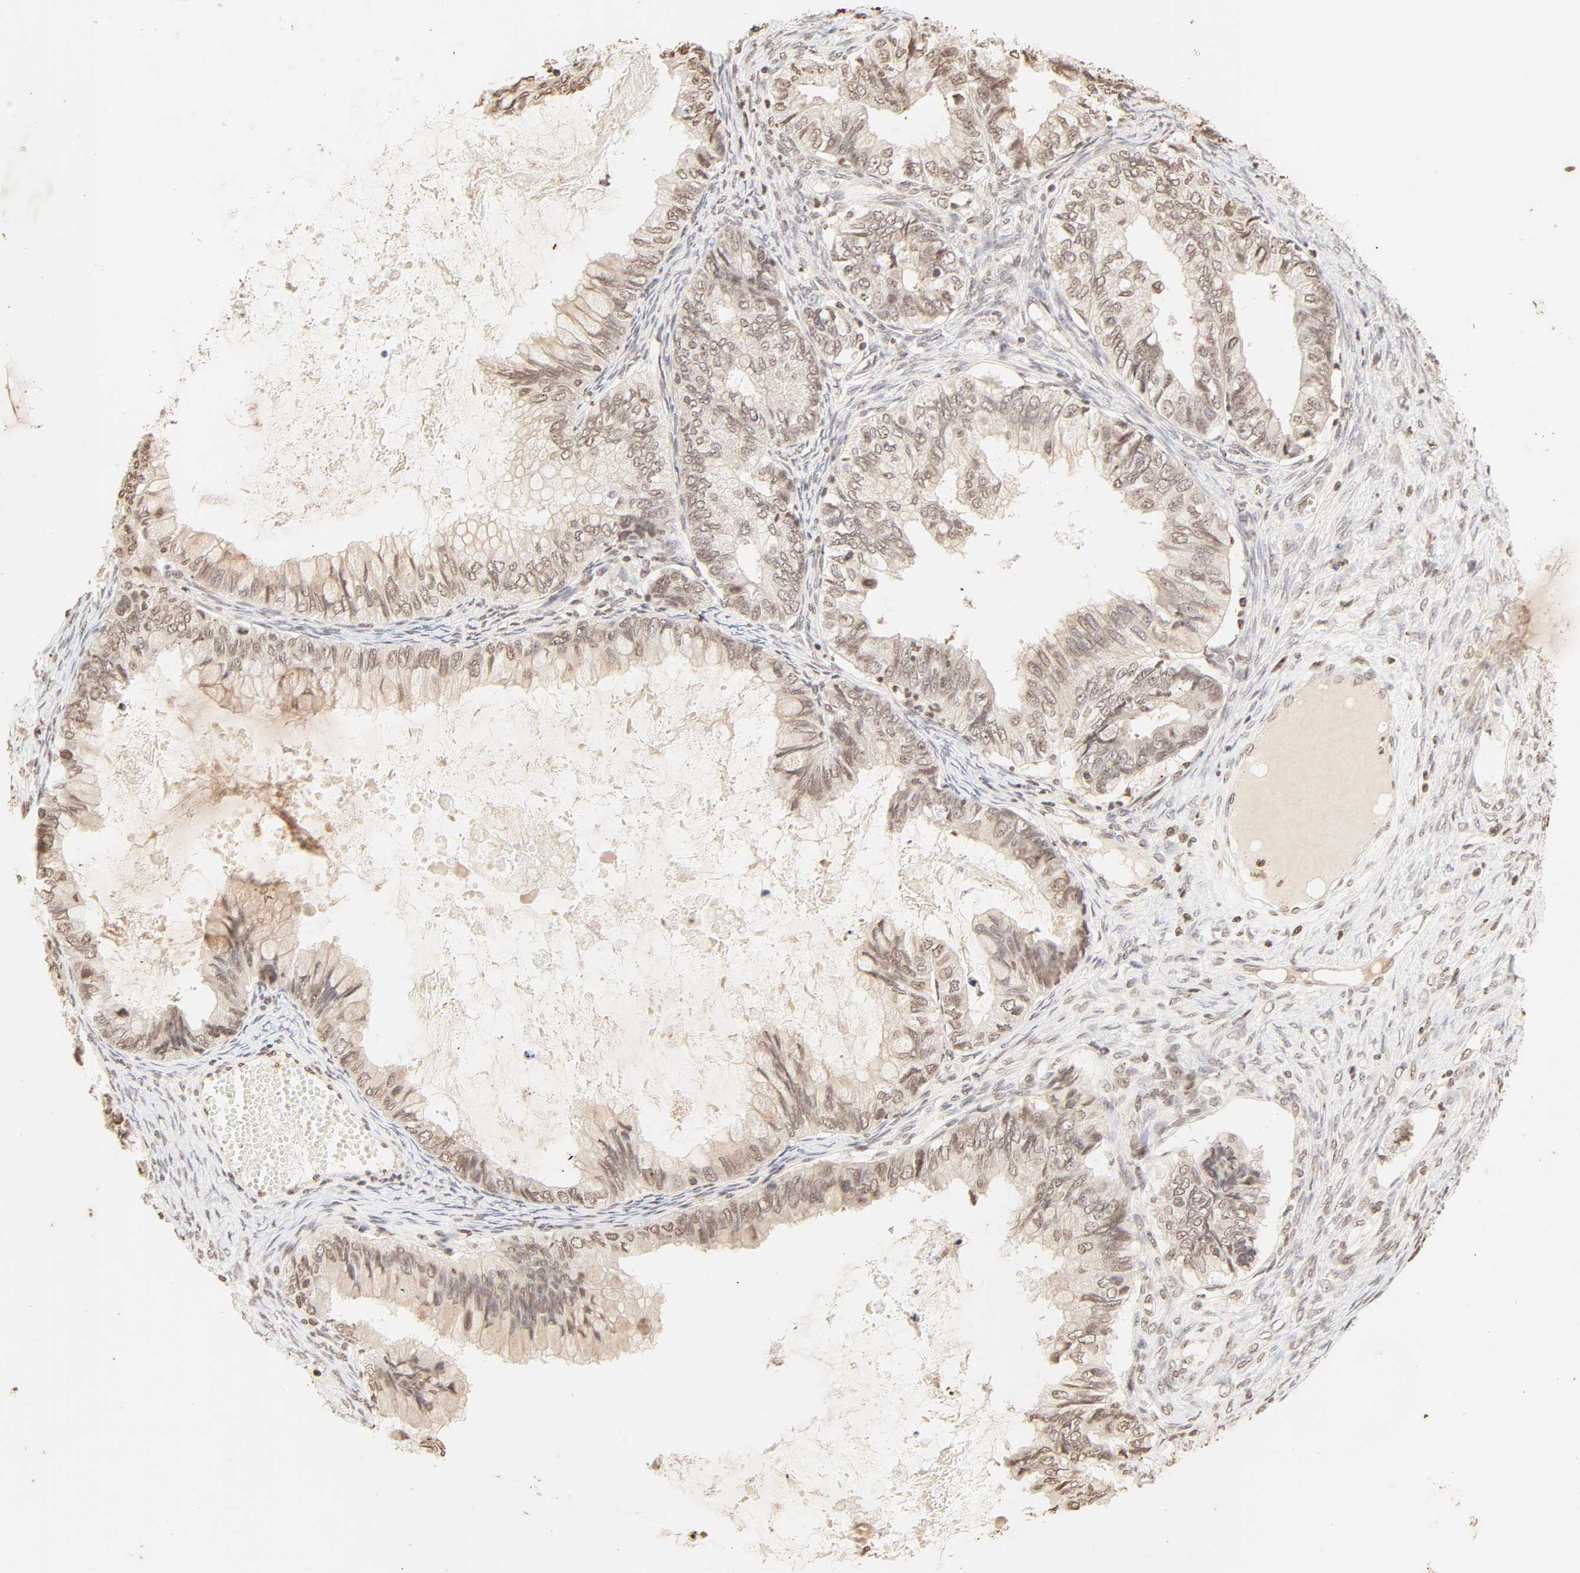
{"staining": {"intensity": "moderate", "quantity": ">75%", "location": "cytoplasmic/membranous,nuclear"}, "tissue": "ovarian cancer", "cell_type": "Tumor cells", "image_type": "cancer", "snomed": [{"axis": "morphology", "description": "Cystadenocarcinoma, mucinous, NOS"}, {"axis": "topography", "description": "Ovary"}], "caption": "DAB immunohistochemical staining of mucinous cystadenocarcinoma (ovarian) shows moderate cytoplasmic/membranous and nuclear protein positivity in about >75% of tumor cells.", "gene": "TBL1X", "patient": {"sex": "female", "age": 80}}